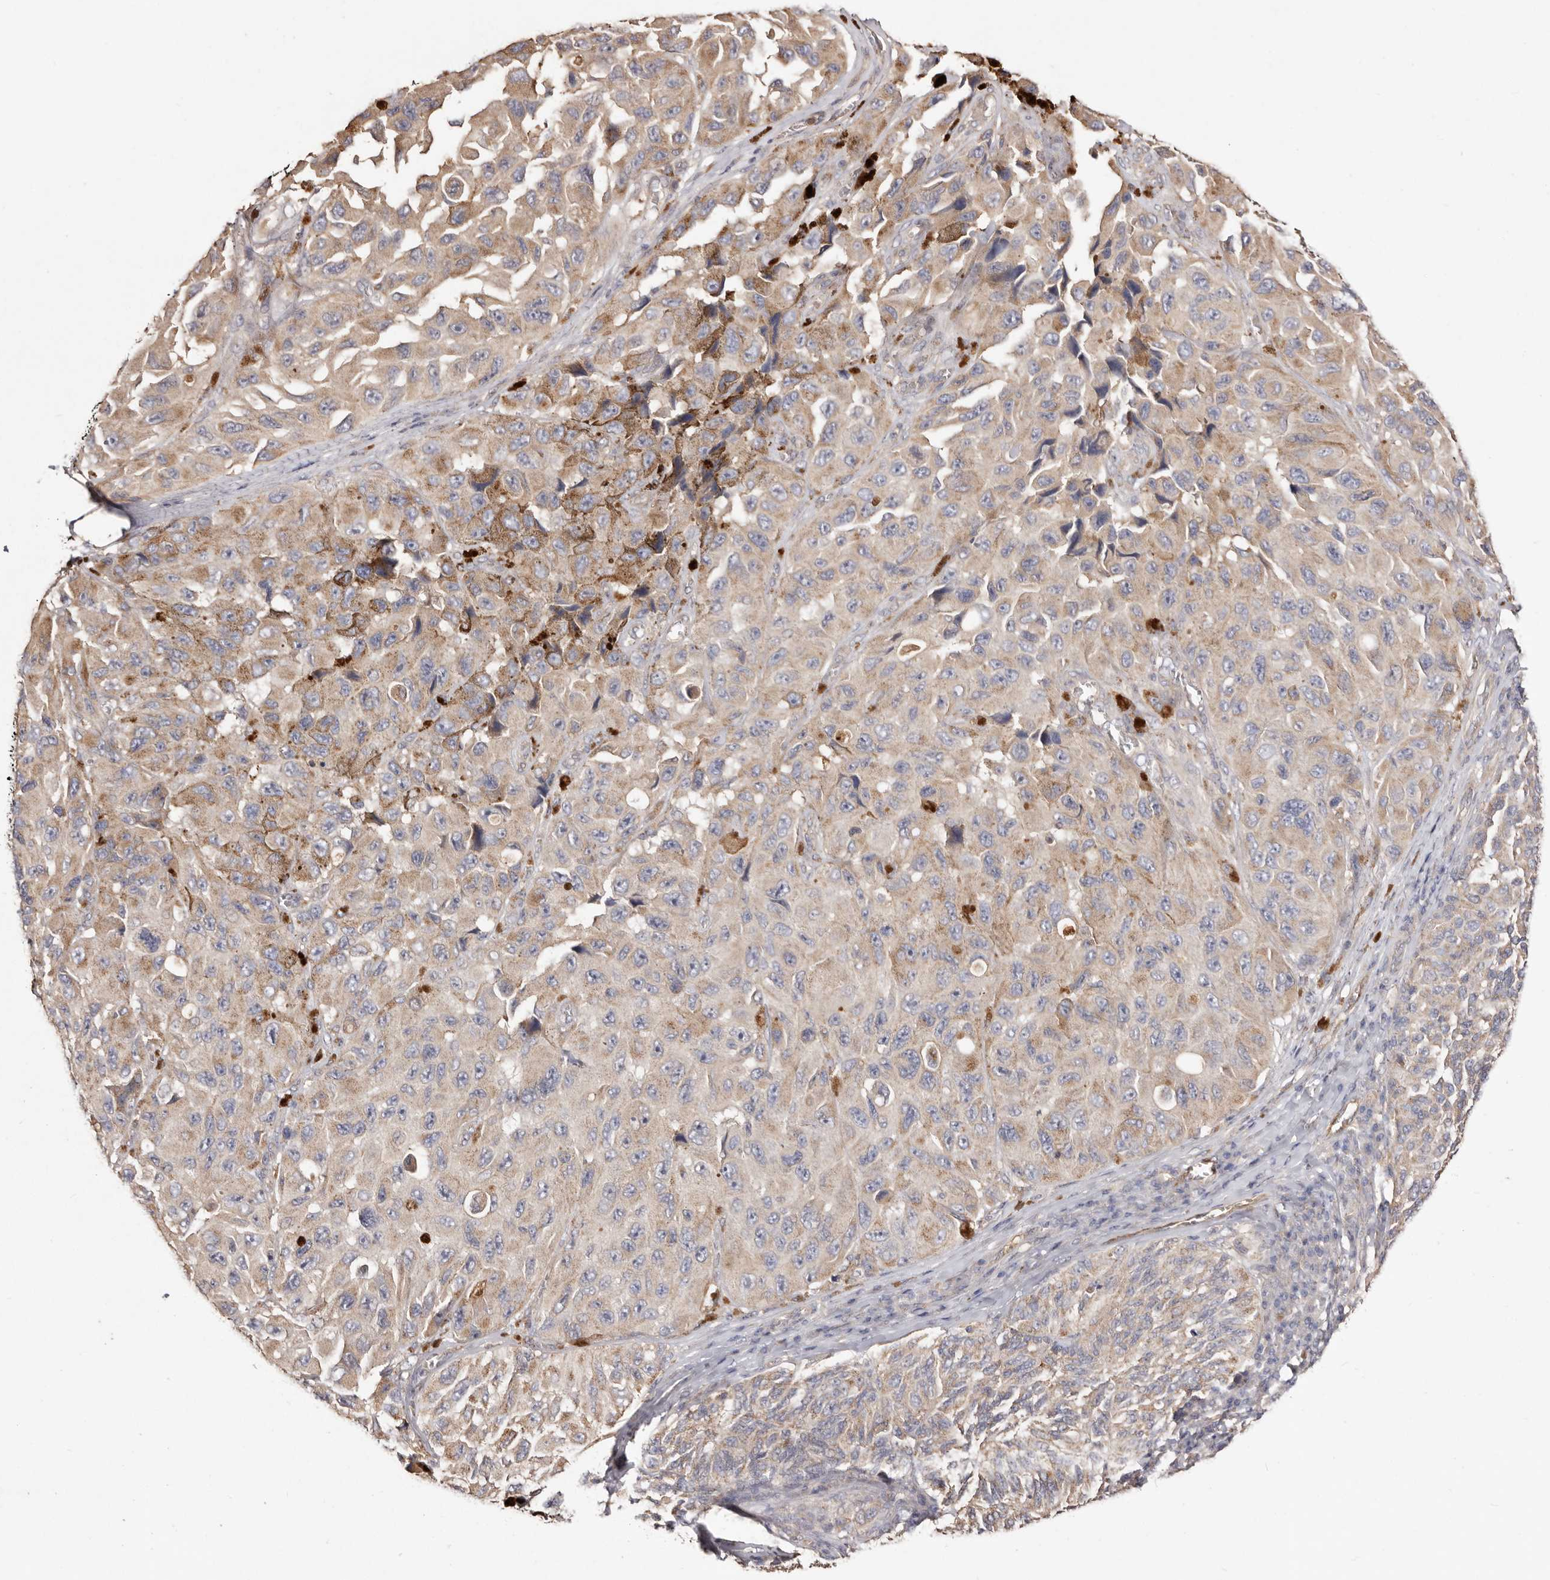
{"staining": {"intensity": "weak", "quantity": "25%-75%", "location": "cytoplasmic/membranous"}, "tissue": "melanoma", "cell_type": "Tumor cells", "image_type": "cancer", "snomed": [{"axis": "morphology", "description": "Malignant melanoma, NOS"}, {"axis": "topography", "description": "Skin"}], "caption": "Immunohistochemistry (IHC) micrograph of malignant melanoma stained for a protein (brown), which exhibits low levels of weak cytoplasmic/membranous expression in approximately 25%-75% of tumor cells.", "gene": "LRRC25", "patient": {"sex": "female", "age": 73}}